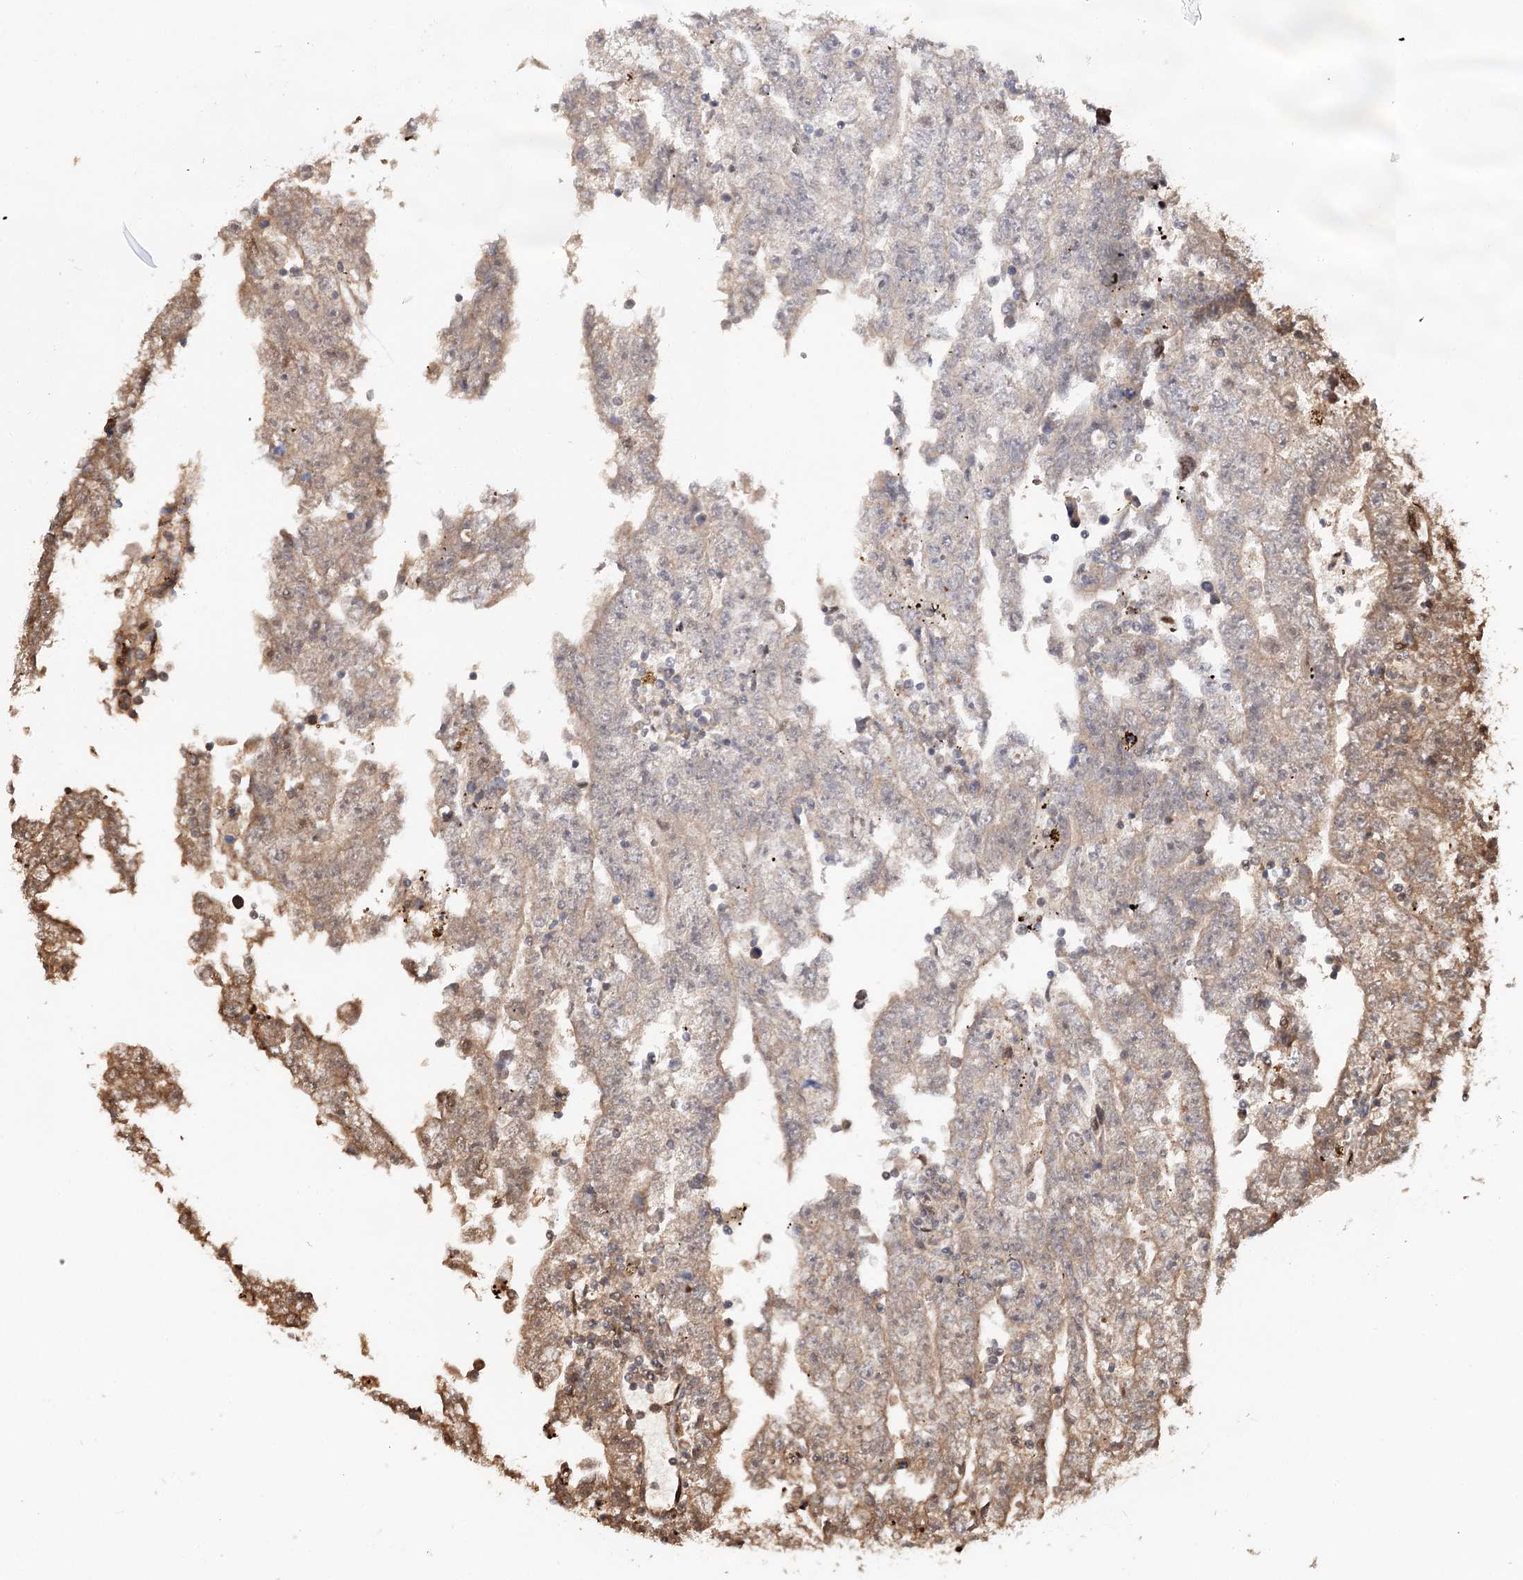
{"staining": {"intensity": "moderate", "quantity": "<25%", "location": "cytoplasmic/membranous"}, "tissue": "testis cancer", "cell_type": "Tumor cells", "image_type": "cancer", "snomed": [{"axis": "morphology", "description": "Carcinoma, Embryonal, NOS"}, {"axis": "topography", "description": "Testis"}], "caption": "DAB (3,3'-diaminobenzidine) immunohistochemical staining of human testis embryonal carcinoma displays moderate cytoplasmic/membranous protein staining in about <25% of tumor cells.", "gene": "N6AMT1", "patient": {"sex": "male", "age": 25}}